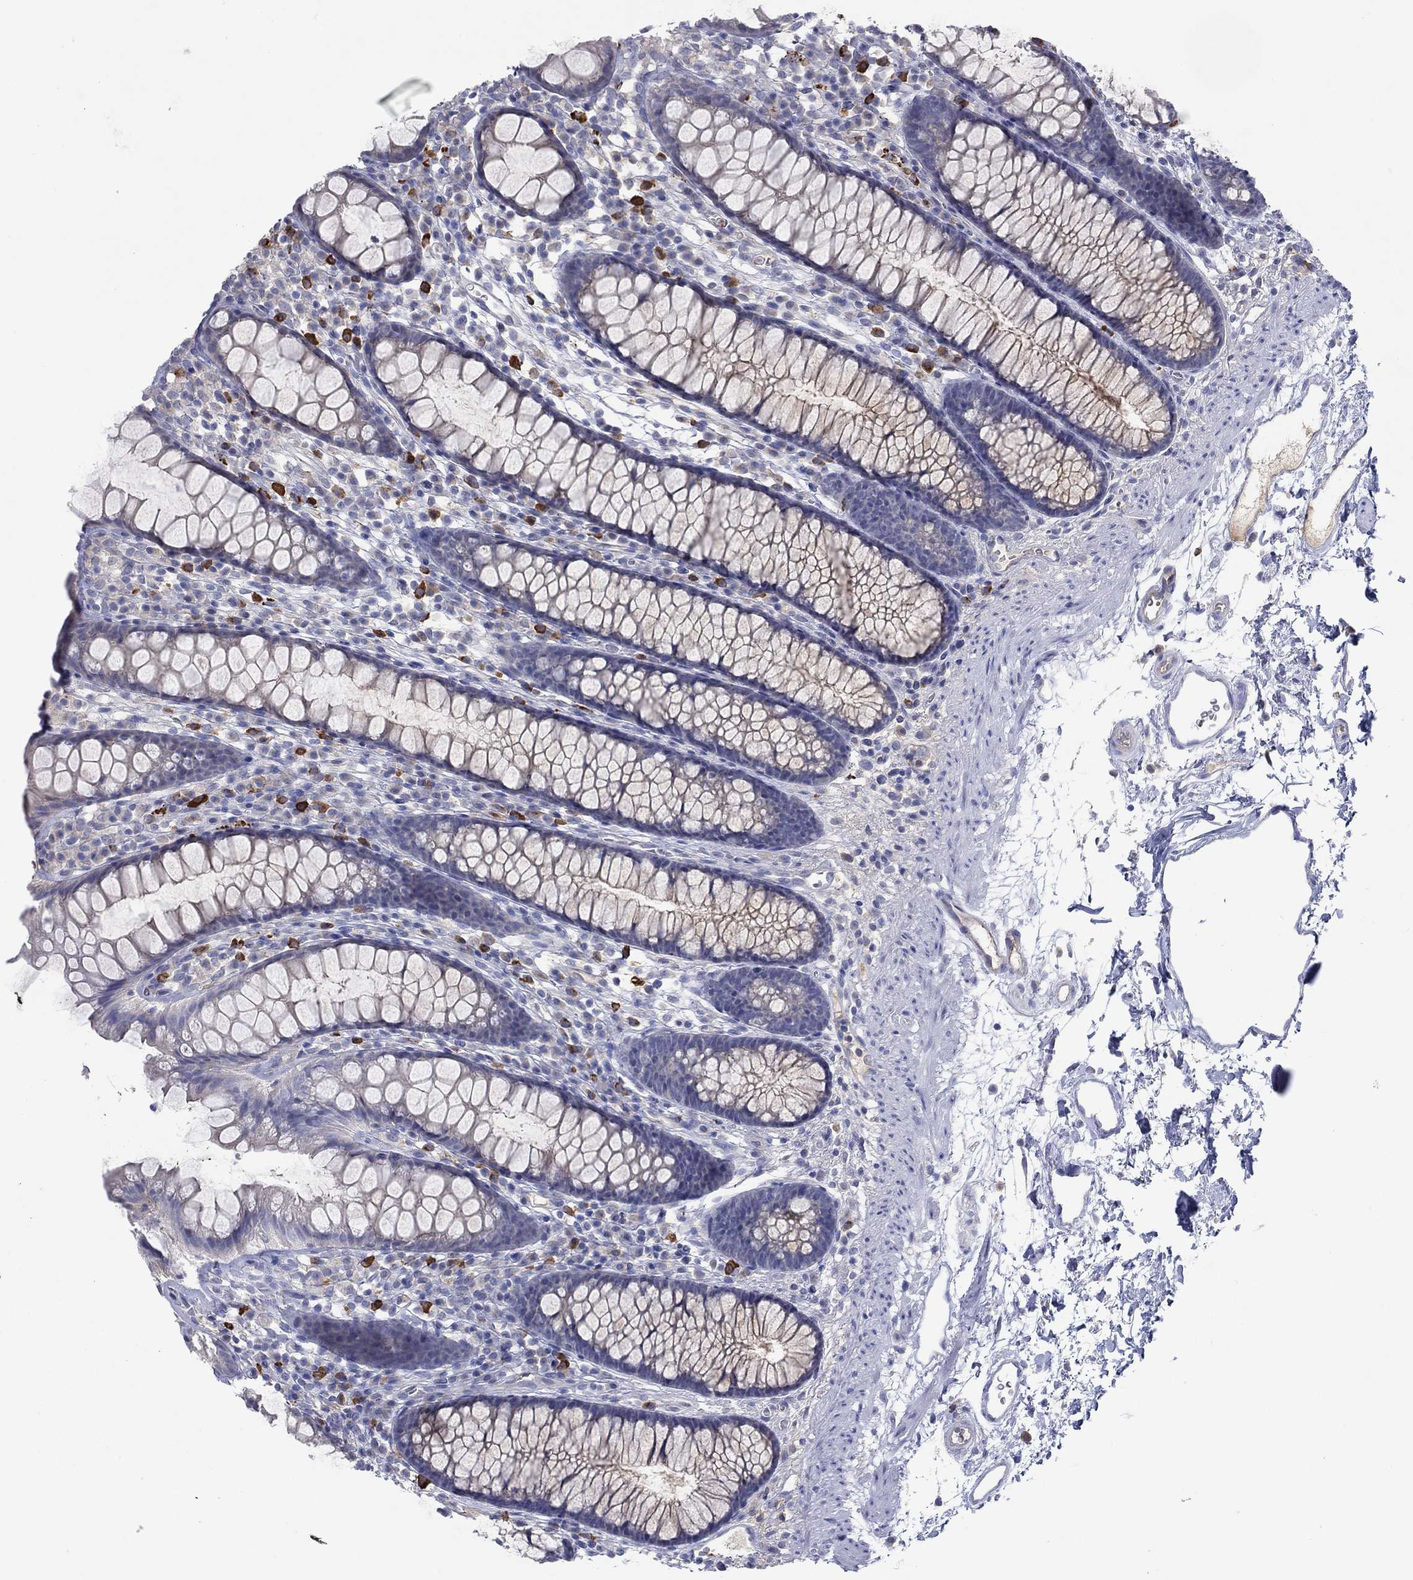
{"staining": {"intensity": "weak", "quantity": "25%-75%", "location": "cytoplasmic/membranous"}, "tissue": "colon", "cell_type": "Endothelial cells", "image_type": "normal", "snomed": [{"axis": "morphology", "description": "Normal tissue, NOS"}, {"axis": "topography", "description": "Colon"}], "caption": "Colon stained with a brown dye displays weak cytoplasmic/membranous positive positivity in about 25%-75% of endothelial cells.", "gene": "PLCL2", "patient": {"sex": "male", "age": 76}}